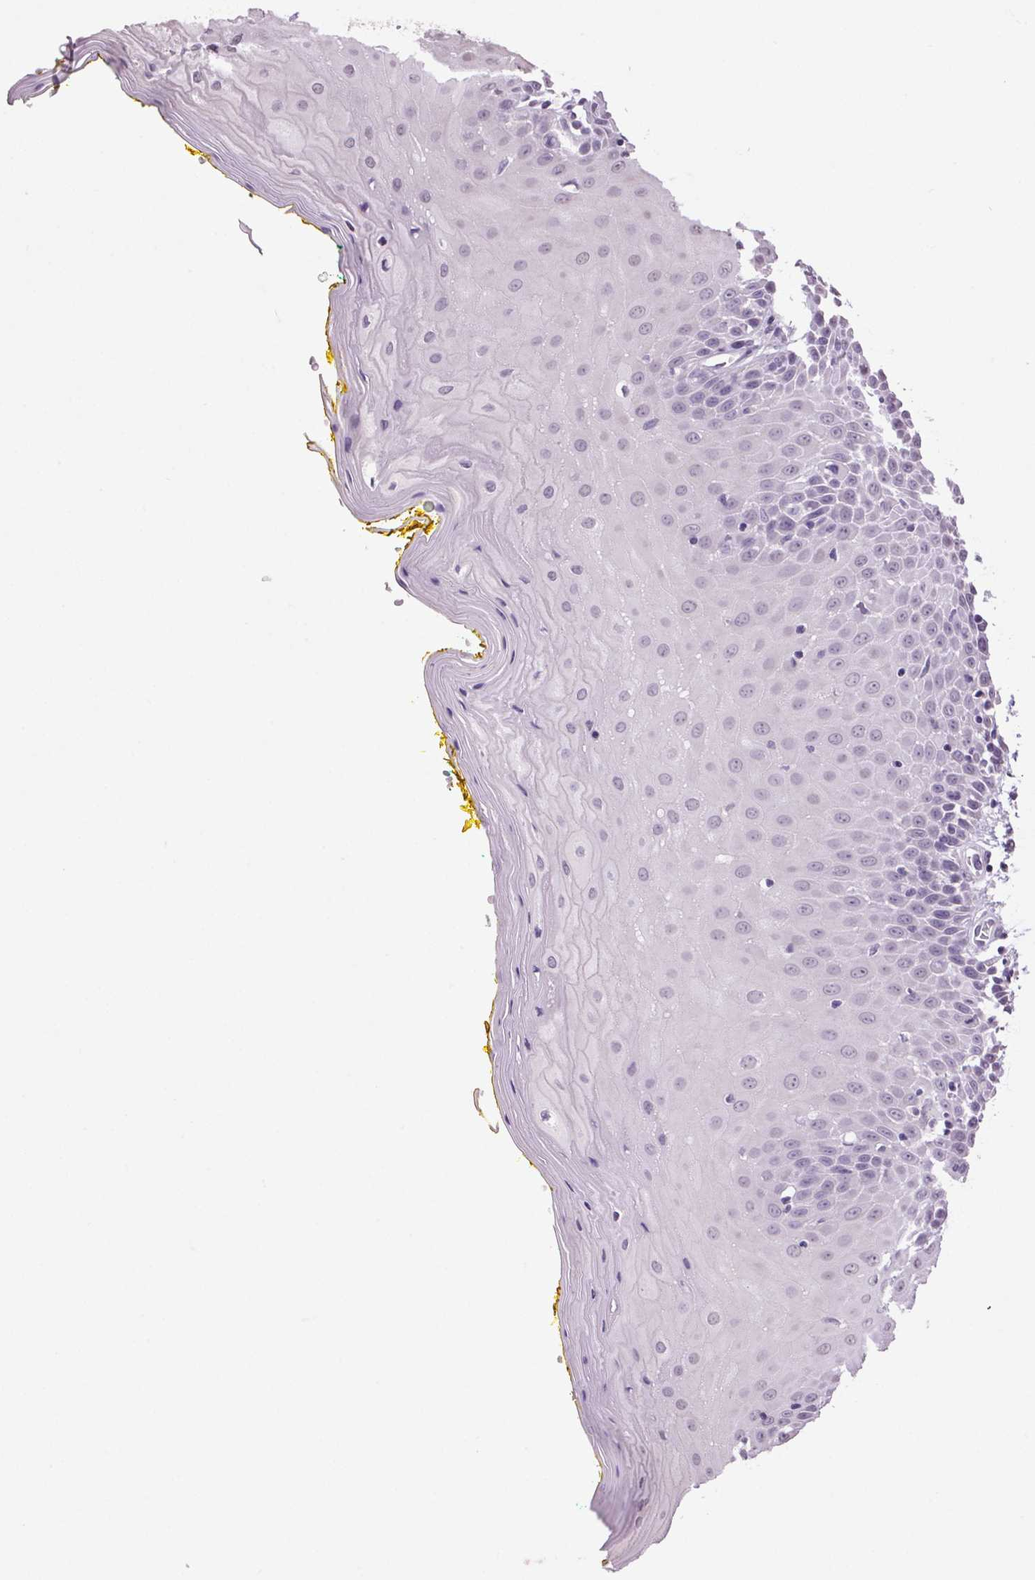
{"staining": {"intensity": "negative", "quantity": "none", "location": "none"}, "tissue": "oral mucosa", "cell_type": "Squamous epithelial cells", "image_type": "normal", "snomed": [{"axis": "morphology", "description": "Normal tissue, NOS"}, {"axis": "morphology", "description": "Squamous cell carcinoma, NOS"}, {"axis": "topography", "description": "Oral tissue"}, {"axis": "topography", "description": "Head-Neck"}], "caption": "A high-resolution image shows immunohistochemistry staining of unremarkable oral mucosa, which displays no significant positivity in squamous epithelial cells. (DAB IHC, high magnification).", "gene": "VWA3B", "patient": {"sex": "female", "age": 70}}